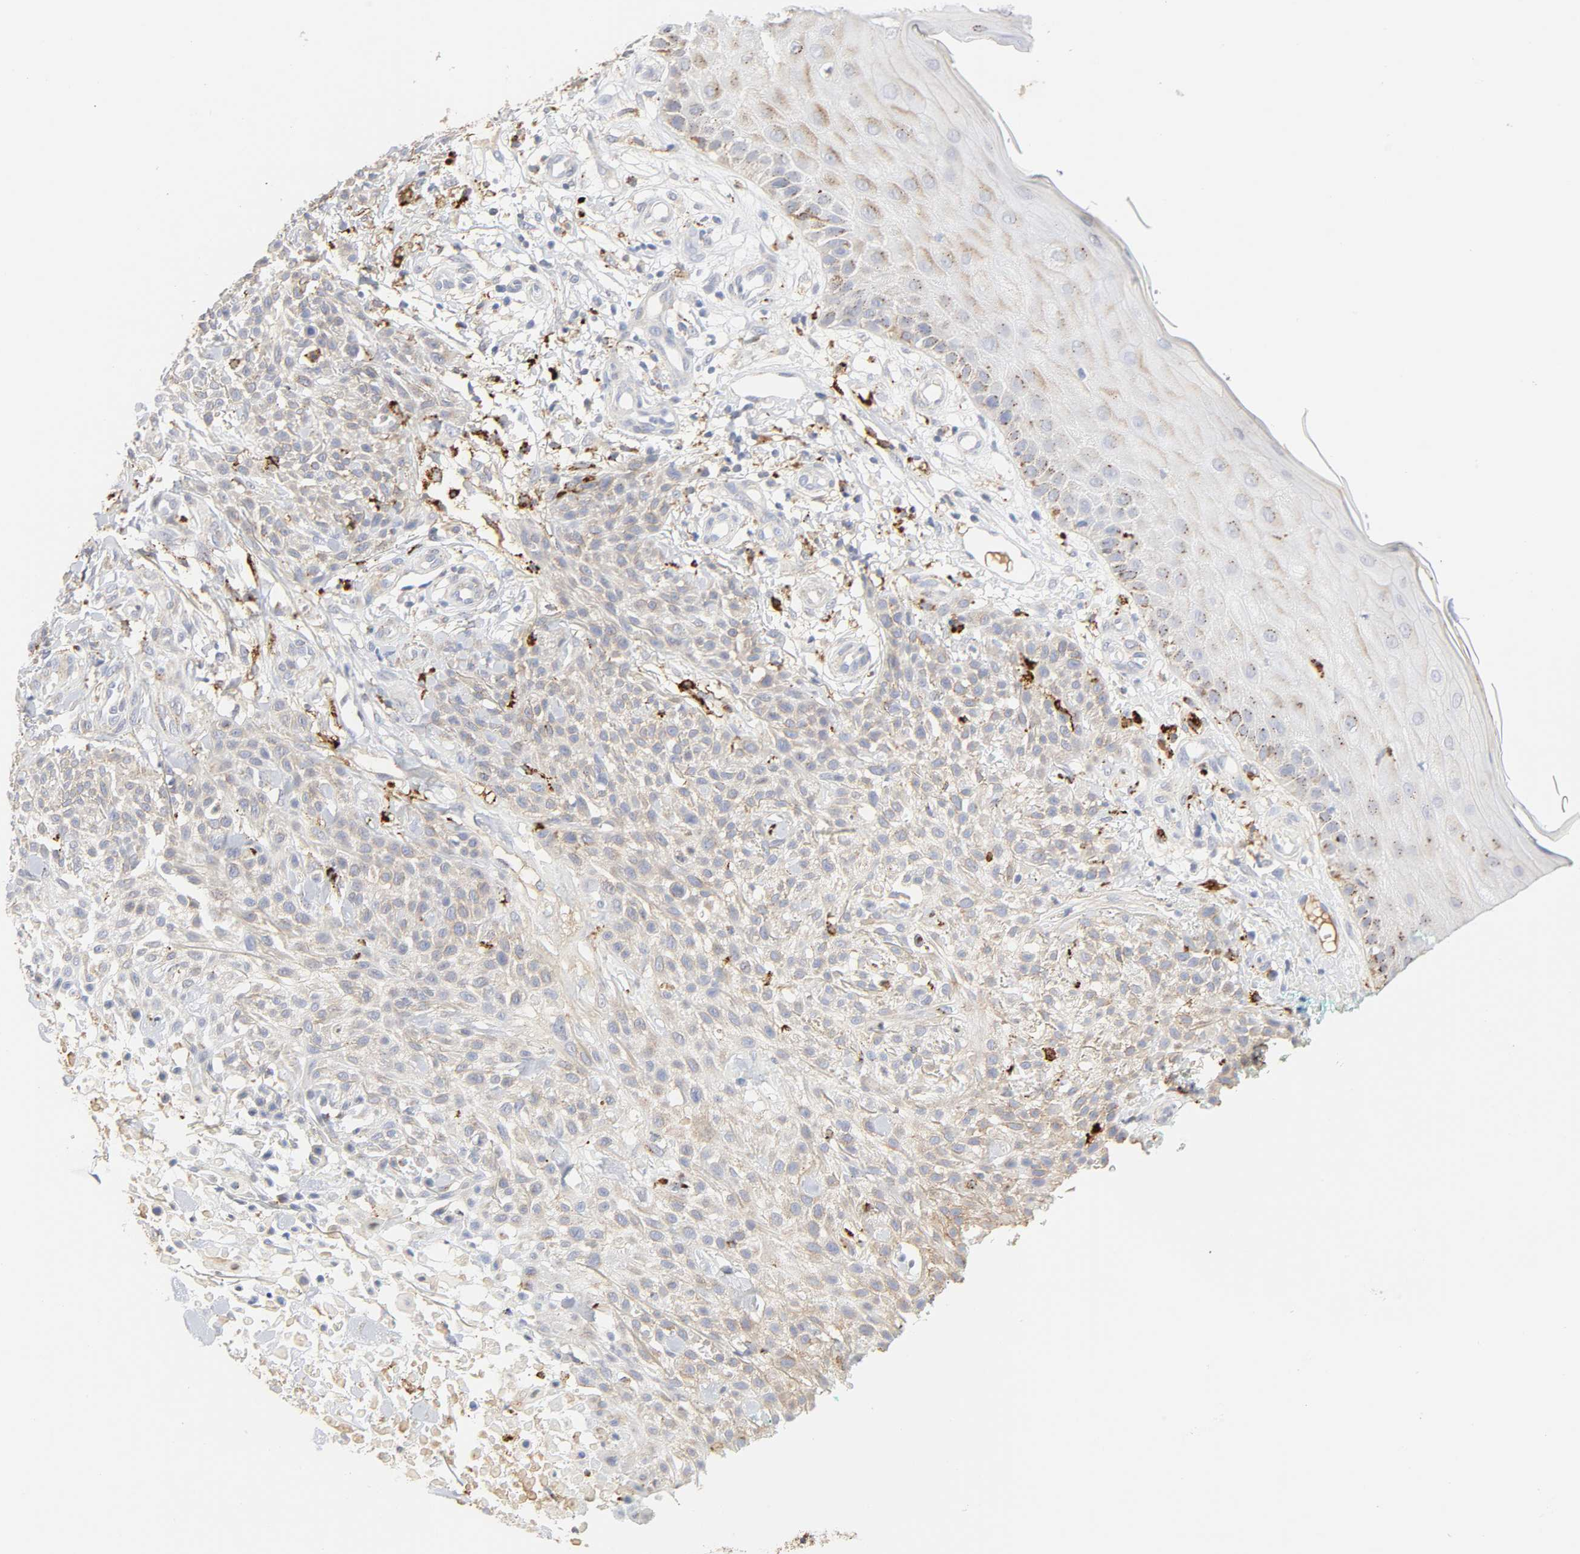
{"staining": {"intensity": "weak", "quantity": ">75%", "location": "cytoplasmic/membranous"}, "tissue": "skin cancer", "cell_type": "Tumor cells", "image_type": "cancer", "snomed": [{"axis": "morphology", "description": "Squamous cell carcinoma, NOS"}, {"axis": "topography", "description": "Skin"}], "caption": "A brown stain highlights weak cytoplasmic/membranous expression of a protein in squamous cell carcinoma (skin) tumor cells.", "gene": "MAGEB17", "patient": {"sex": "female", "age": 42}}